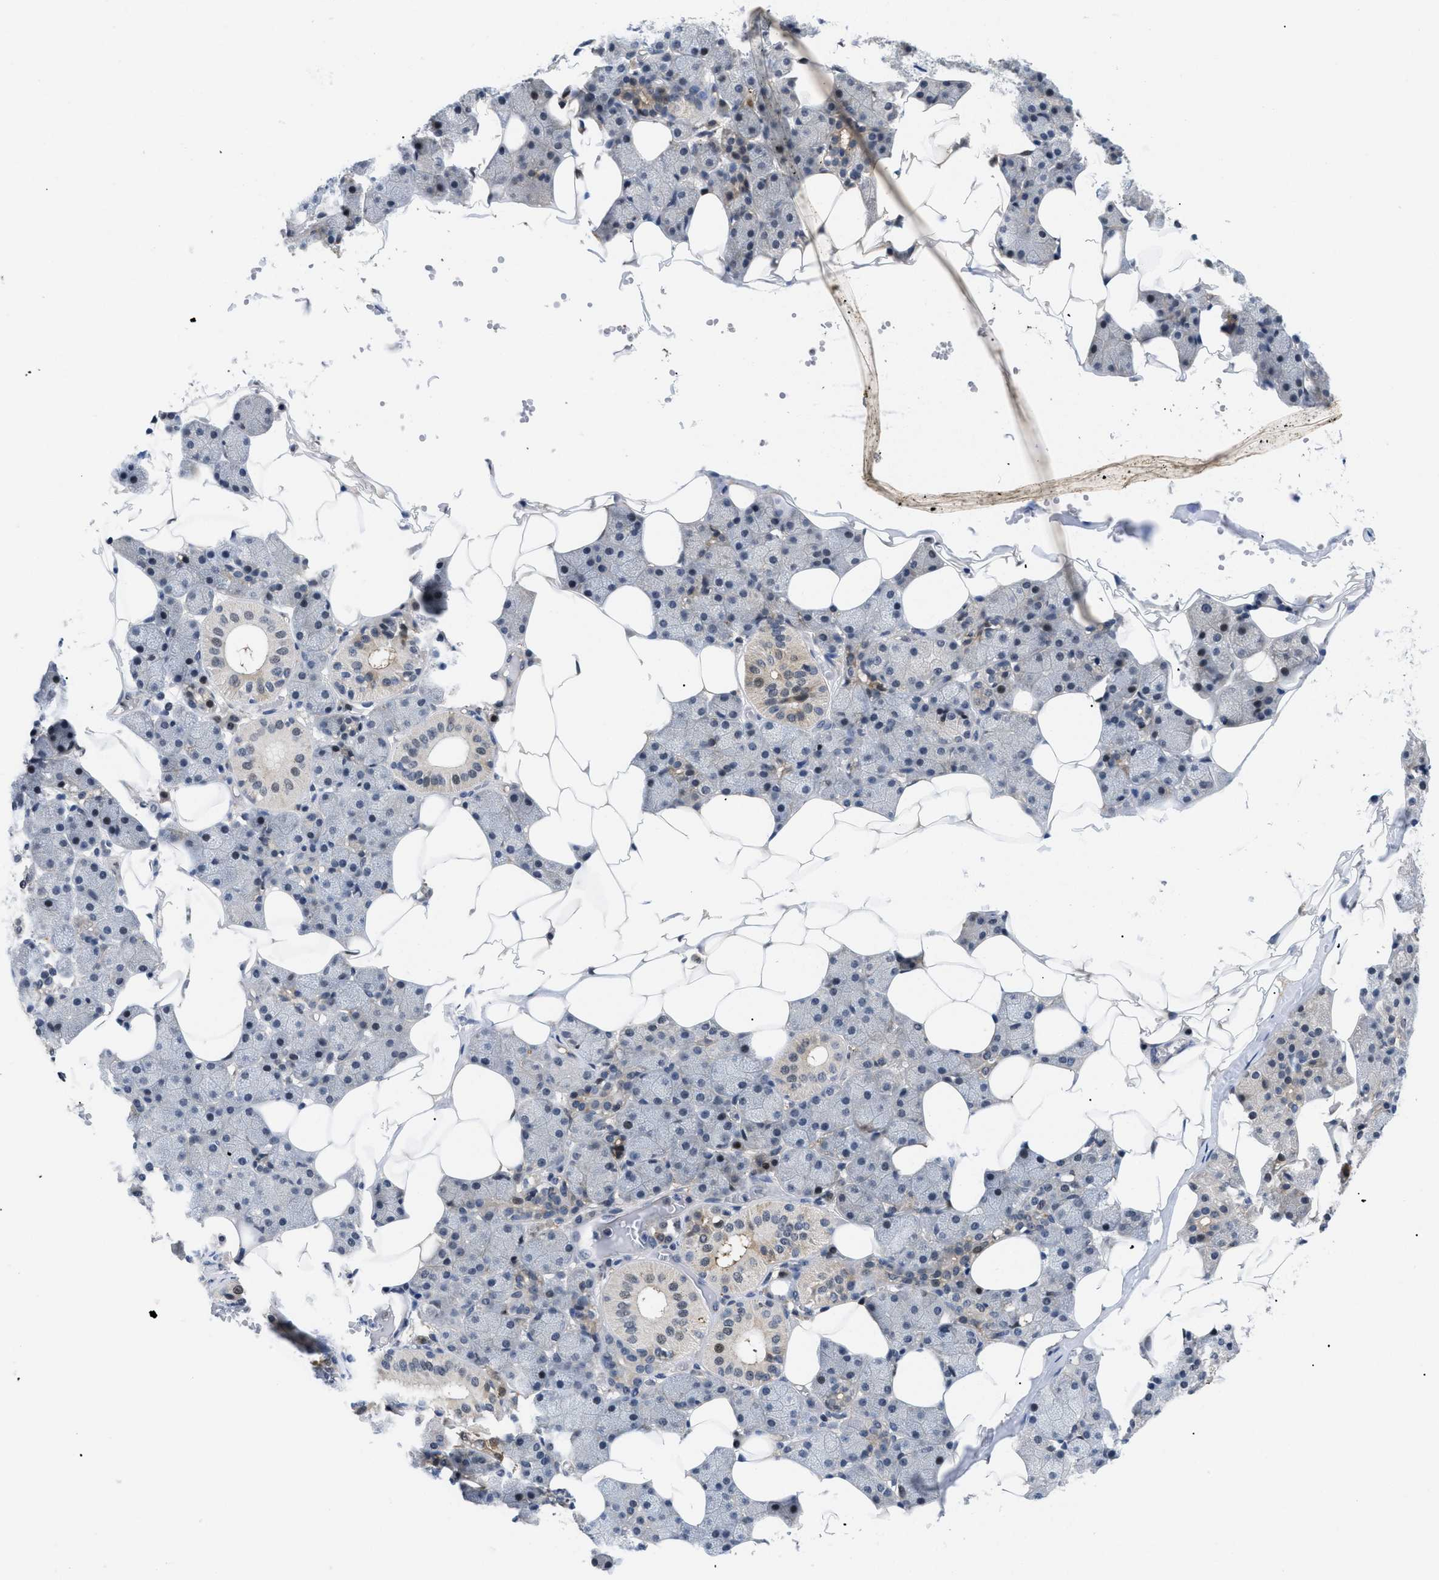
{"staining": {"intensity": "moderate", "quantity": "<25%", "location": "nuclear"}, "tissue": "salivary gland", "cell_type": "Glandular cells", "image_type": "normal", "snomed": [{"axis": "morphology", "description": "Normal tissue, NOS"}, {"axis": "topography", "description": "Salivary gland"}], "caption": "A brown stain shows moderate nuclear staining of a protein in glandular cells of unremarkable human salivary gland.", "gene": "SLC29A2", "patient": {"sex": "female", "age": 33}}